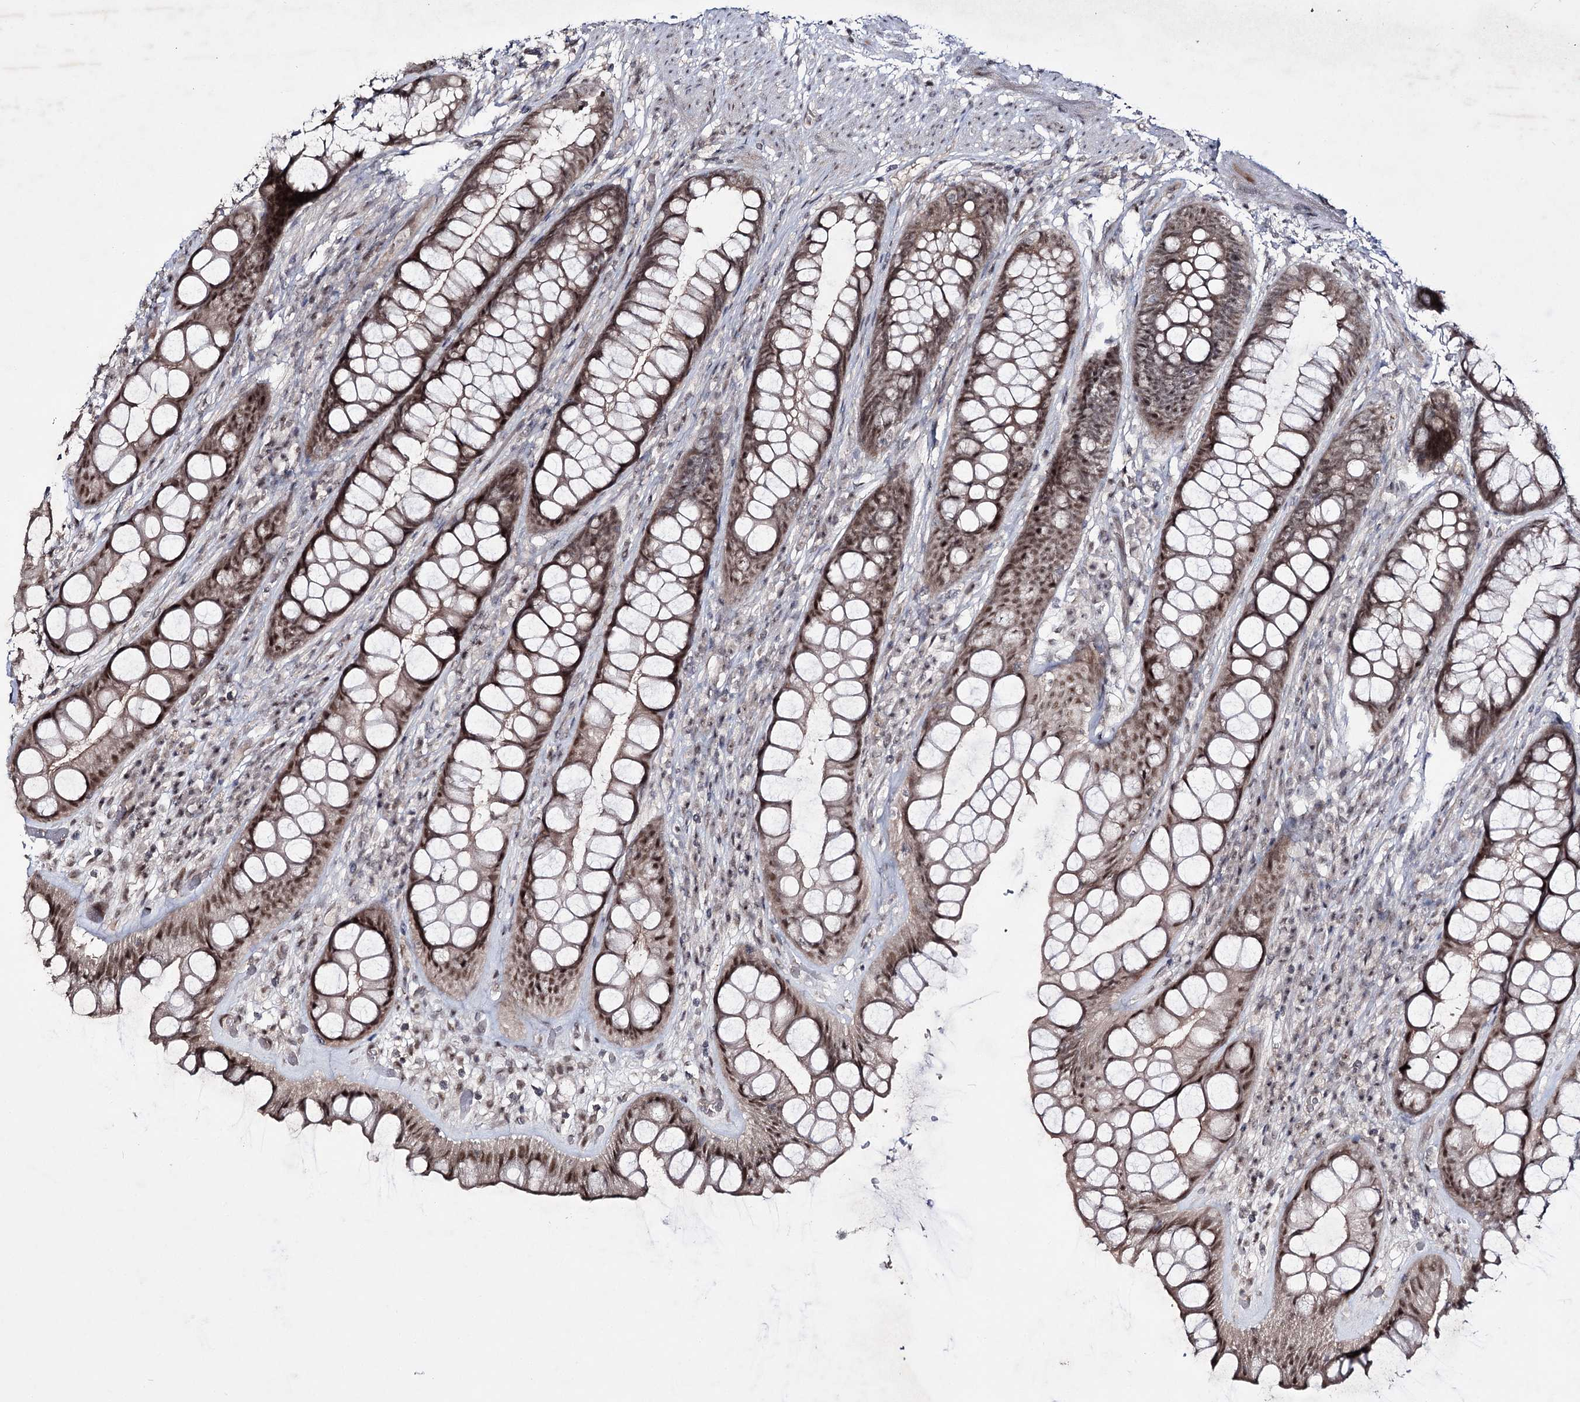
{"staining": {"intensity": "moderate", "quantity": ">75%", "location": "cytoplasmic/membranous,nuclear"}, "tissue": "rectum", "cell_type": "Glandular cells", "image_type": "normal", "snomed": [{"axis": "morphology", "description": "Normal tissue, NOS"}, {"axis": "topography", "description": "Rectum"}], "caption": "Rectum was stained to show a protein in brown. There is medium levels of moderate cytoplasmic/membranous,nuclear staining in approximately >75% of glandular cells.", "gene": "HOXC11", "patient": {"sex": "male", "age": 74}}